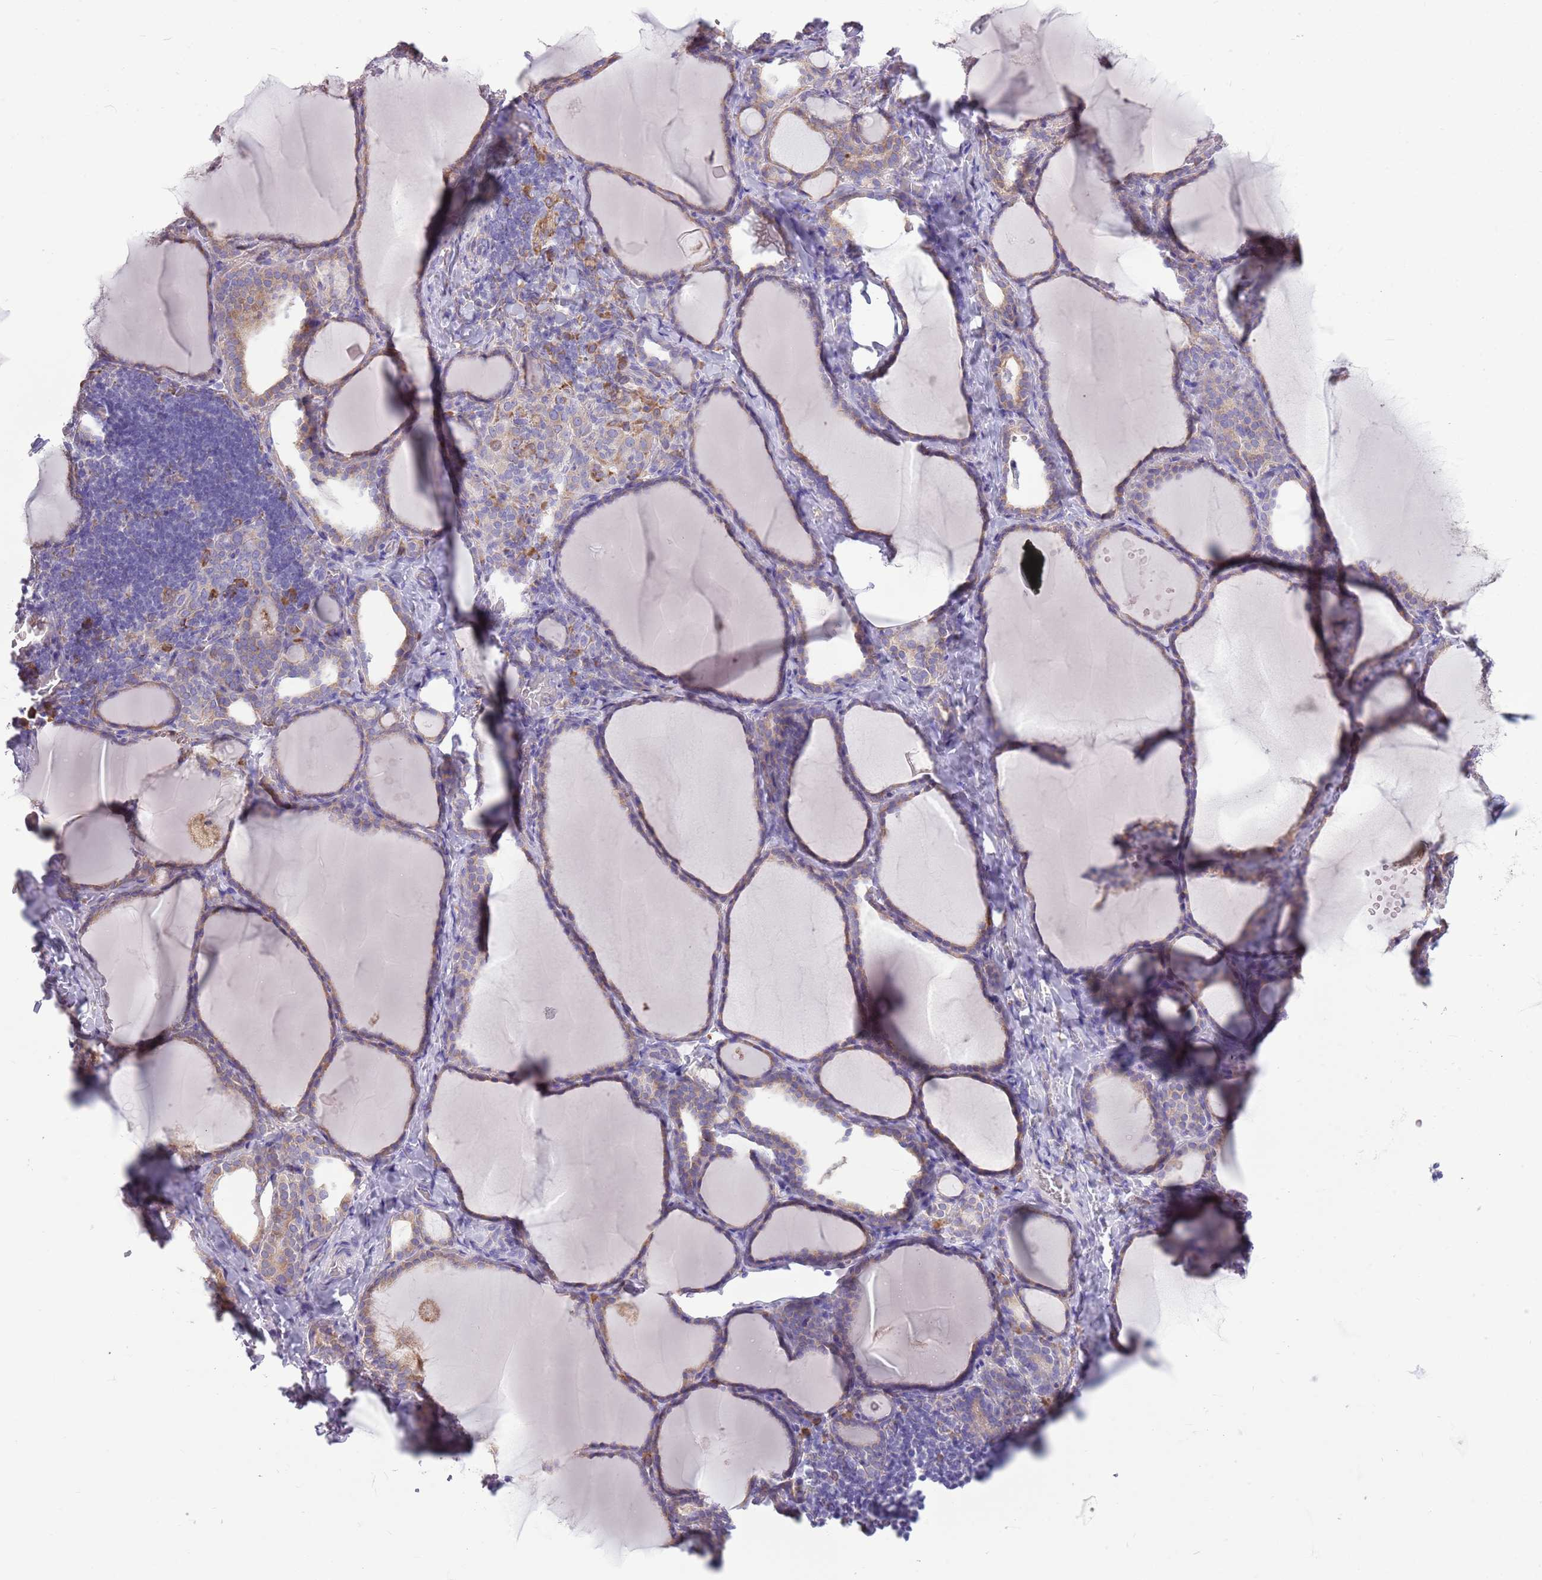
{"staining": {"intensity": "weak", "quantity": ">75%", "location": "cytoplasmic/membranous"}, "tissue": "thyroid gland", "cell_type": "Glandular cells", "image_type": "normal", "snomed": [{"axis": "morphology", "description": "Normal tissue, NOS"}, {"axis": "topography", "description": "Thyroid gland"}], "caption": "Protein expression by immunohistochemistry (IHC) reveals weak cytoplasmic/membranous staining in approximately >75% of glandular cells in benign thyroid gland. The staining was performed using DAB (3,3'-diaminobenzidine) to visualize the protein expression in brown, while the nuclei were stained in blue with hematoxylin (Magnification: 20x).", "gene": "KCTD19", "patient": {"sex": "female", "age": 39}}